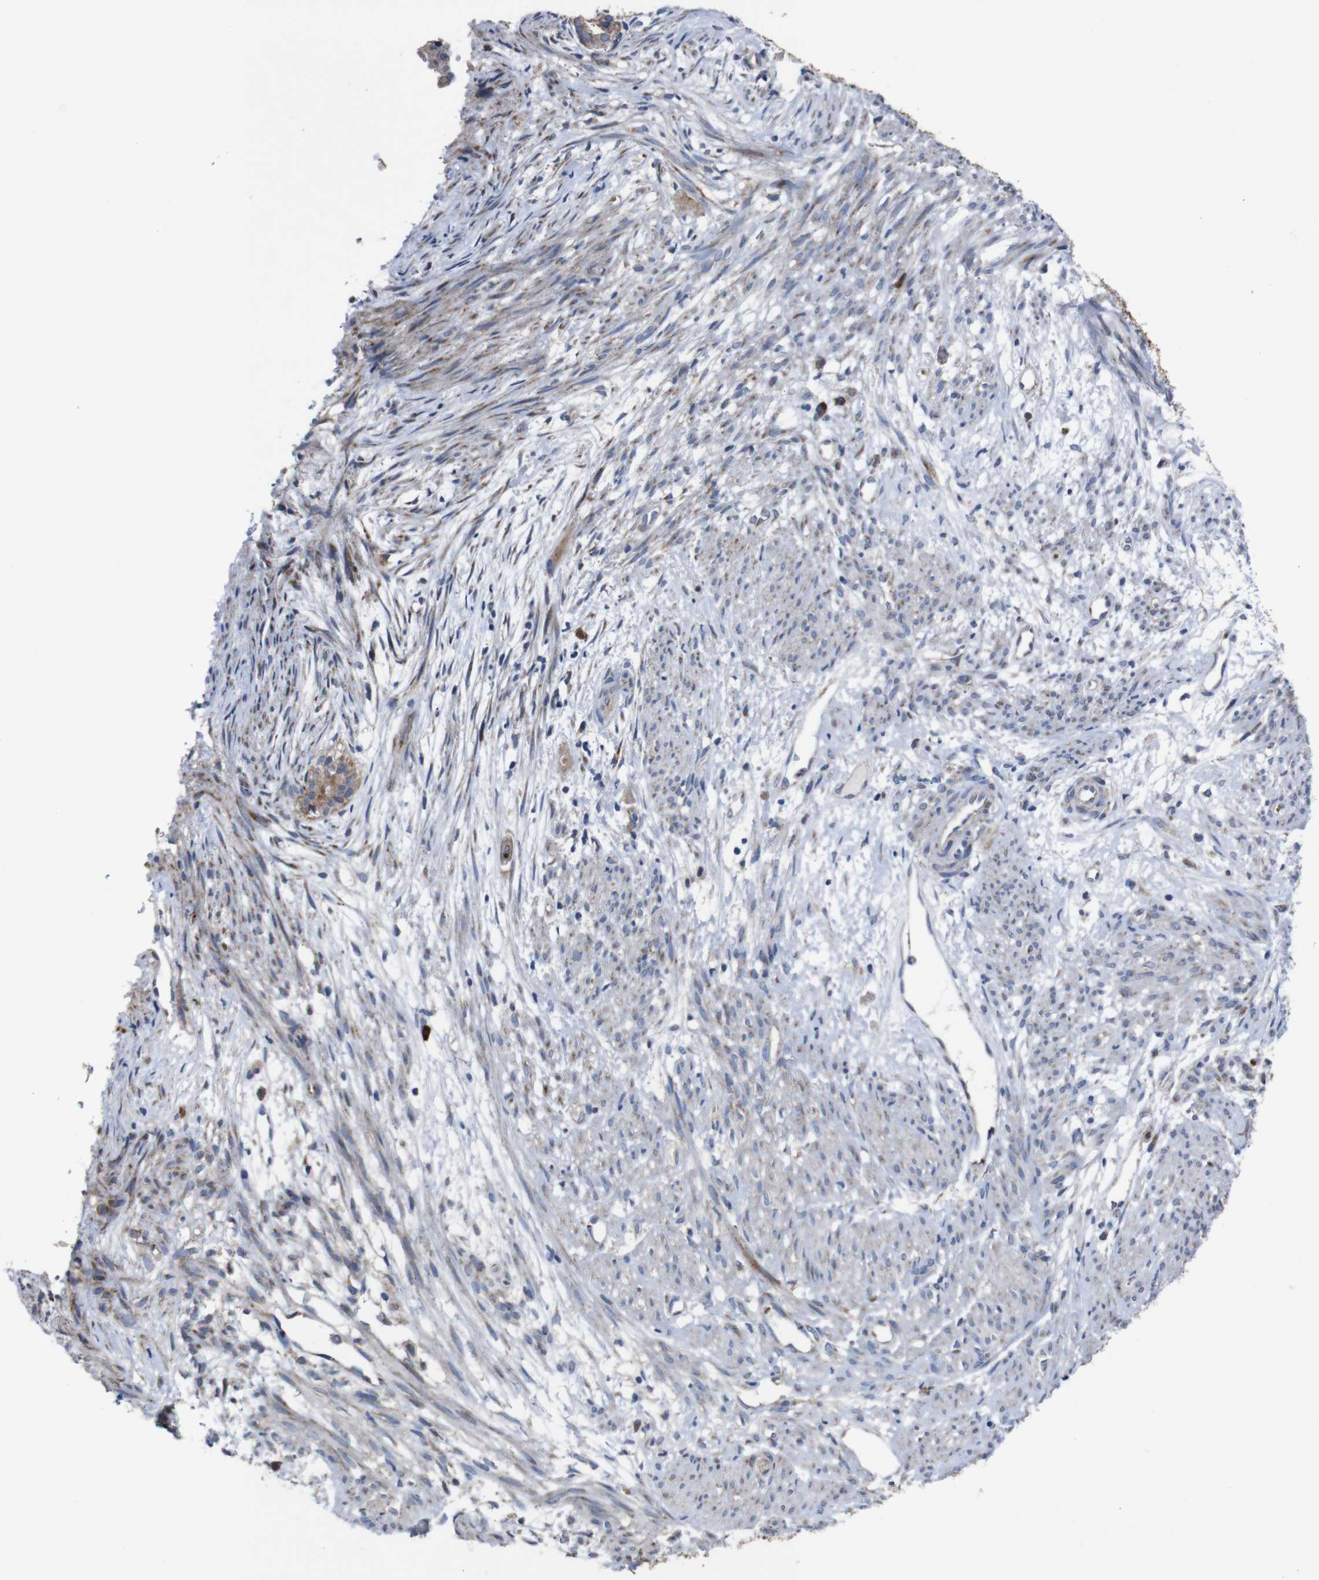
{"staining": {"intensity": "moderate", "quantity": ">75%", "location": "cytoplasmic/membranous"}, "tissue": "cervical cancer", "cell_type": "Tumor cells", "image_type": "cancer", "snomed": [{"axis": "morphology", "description": "Normal tissue, NOS"}, {"axis": "morphology", "description": "Adenocarcinoma, NOS"}, {"axis": "topography", "description": "Cervix"}, {"axis": "topography", "description": "Endometrium"}], "caption": "This is an image of immunohistochemistry staining of adenocarcinoma (cervical), which shows moderate staining in the cytoplasmic/membranous of tumor cells.", "gene": "CHST10", "patient": {"sex": "female", "age": 86}}